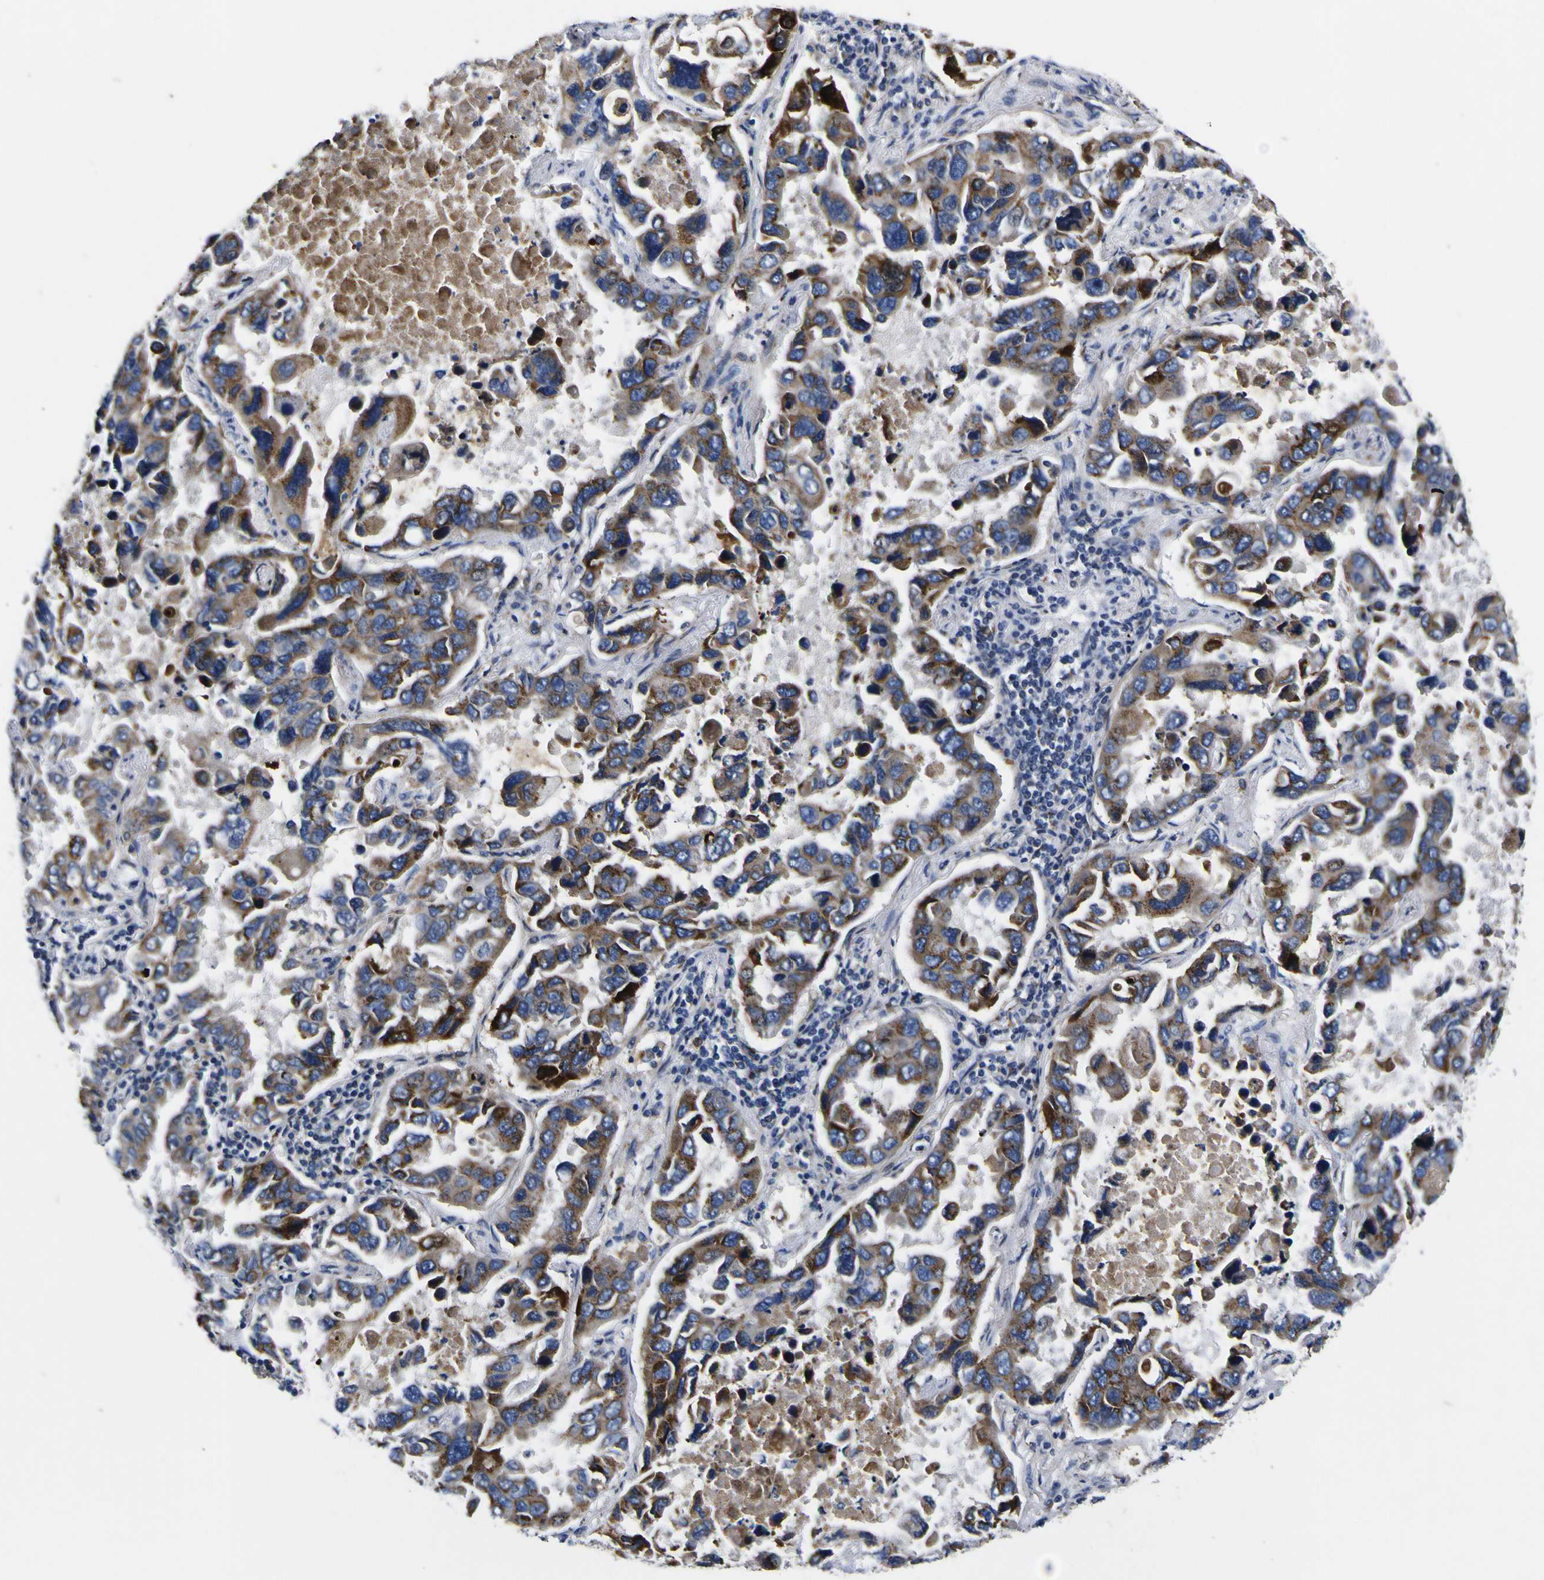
{"staining": {"intensity": "strong", "quantity": ">75%", "location": "cytoplasmic/membranous"}, "tissue": "lung cancer", "cell_type": "Tumor cells", "image_type": "cancer", "snomed": [{"axis": "morphology", "description": "Adenocarcinoma, NOS"}, {"axis": "topography", "description": "Lung"}], "caption": "IHC of human lung cancer displays high levels of strong cytoplasmic/membranous expression in approximately >75% of tumor cells.", "gene": "COA1", "patient": {"sex": "male", "age": 64}}